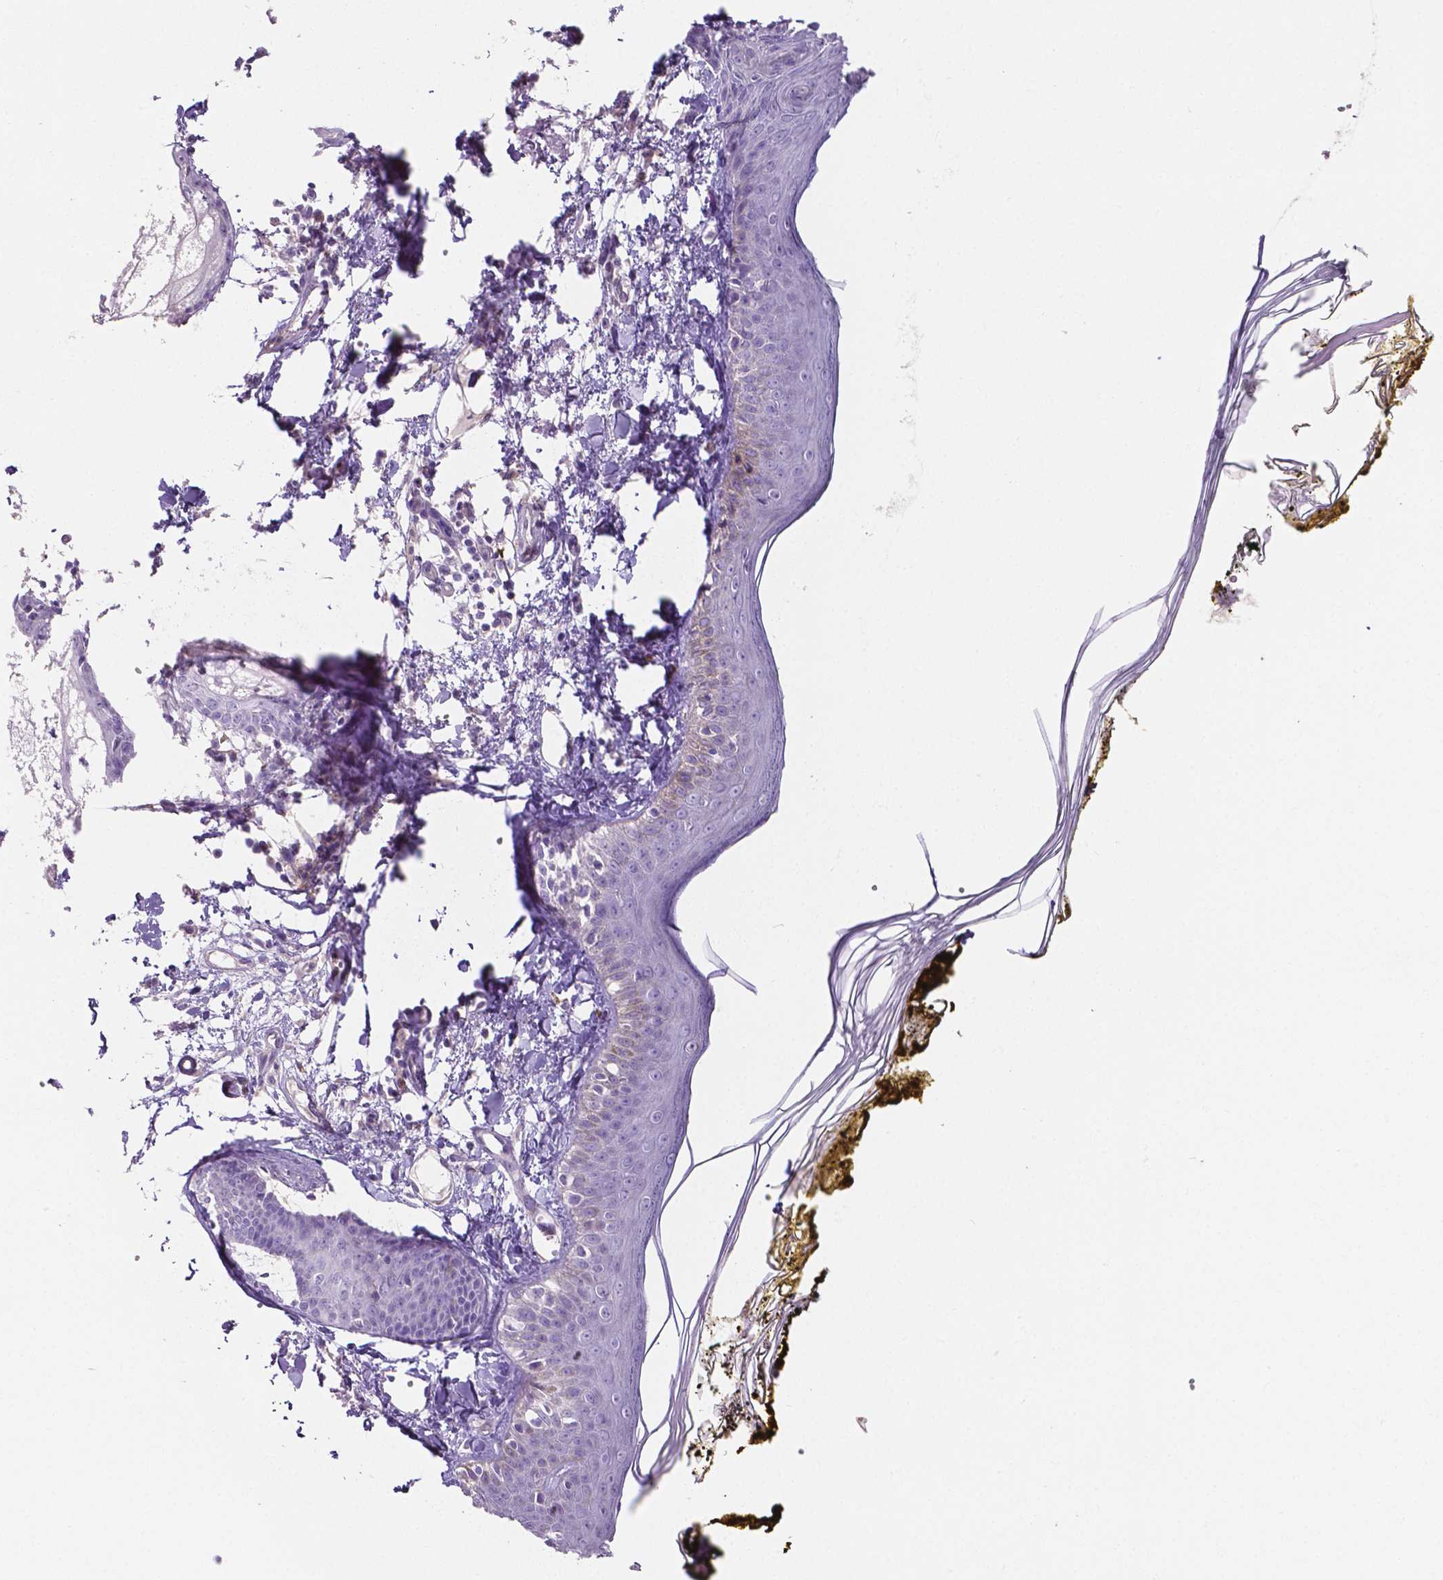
{"staining": {"intensity": "negative", "quantity": "none", "location": "none"}, "tissue": "skin", "cell_type": "Fibroblasts", "image_type": "normal", "snomed": [{"axis": "morphology", "description": "Normal tissue, NOS"}, {"axis": "topography", "description": "Skin"}], "caption": "IHC micrograph of normal human skin stained for a protein (brown), which reveals no positivity in fibroblasts.", "gene": "MMP9", "patient": {"sex": "male", "age": 76}}